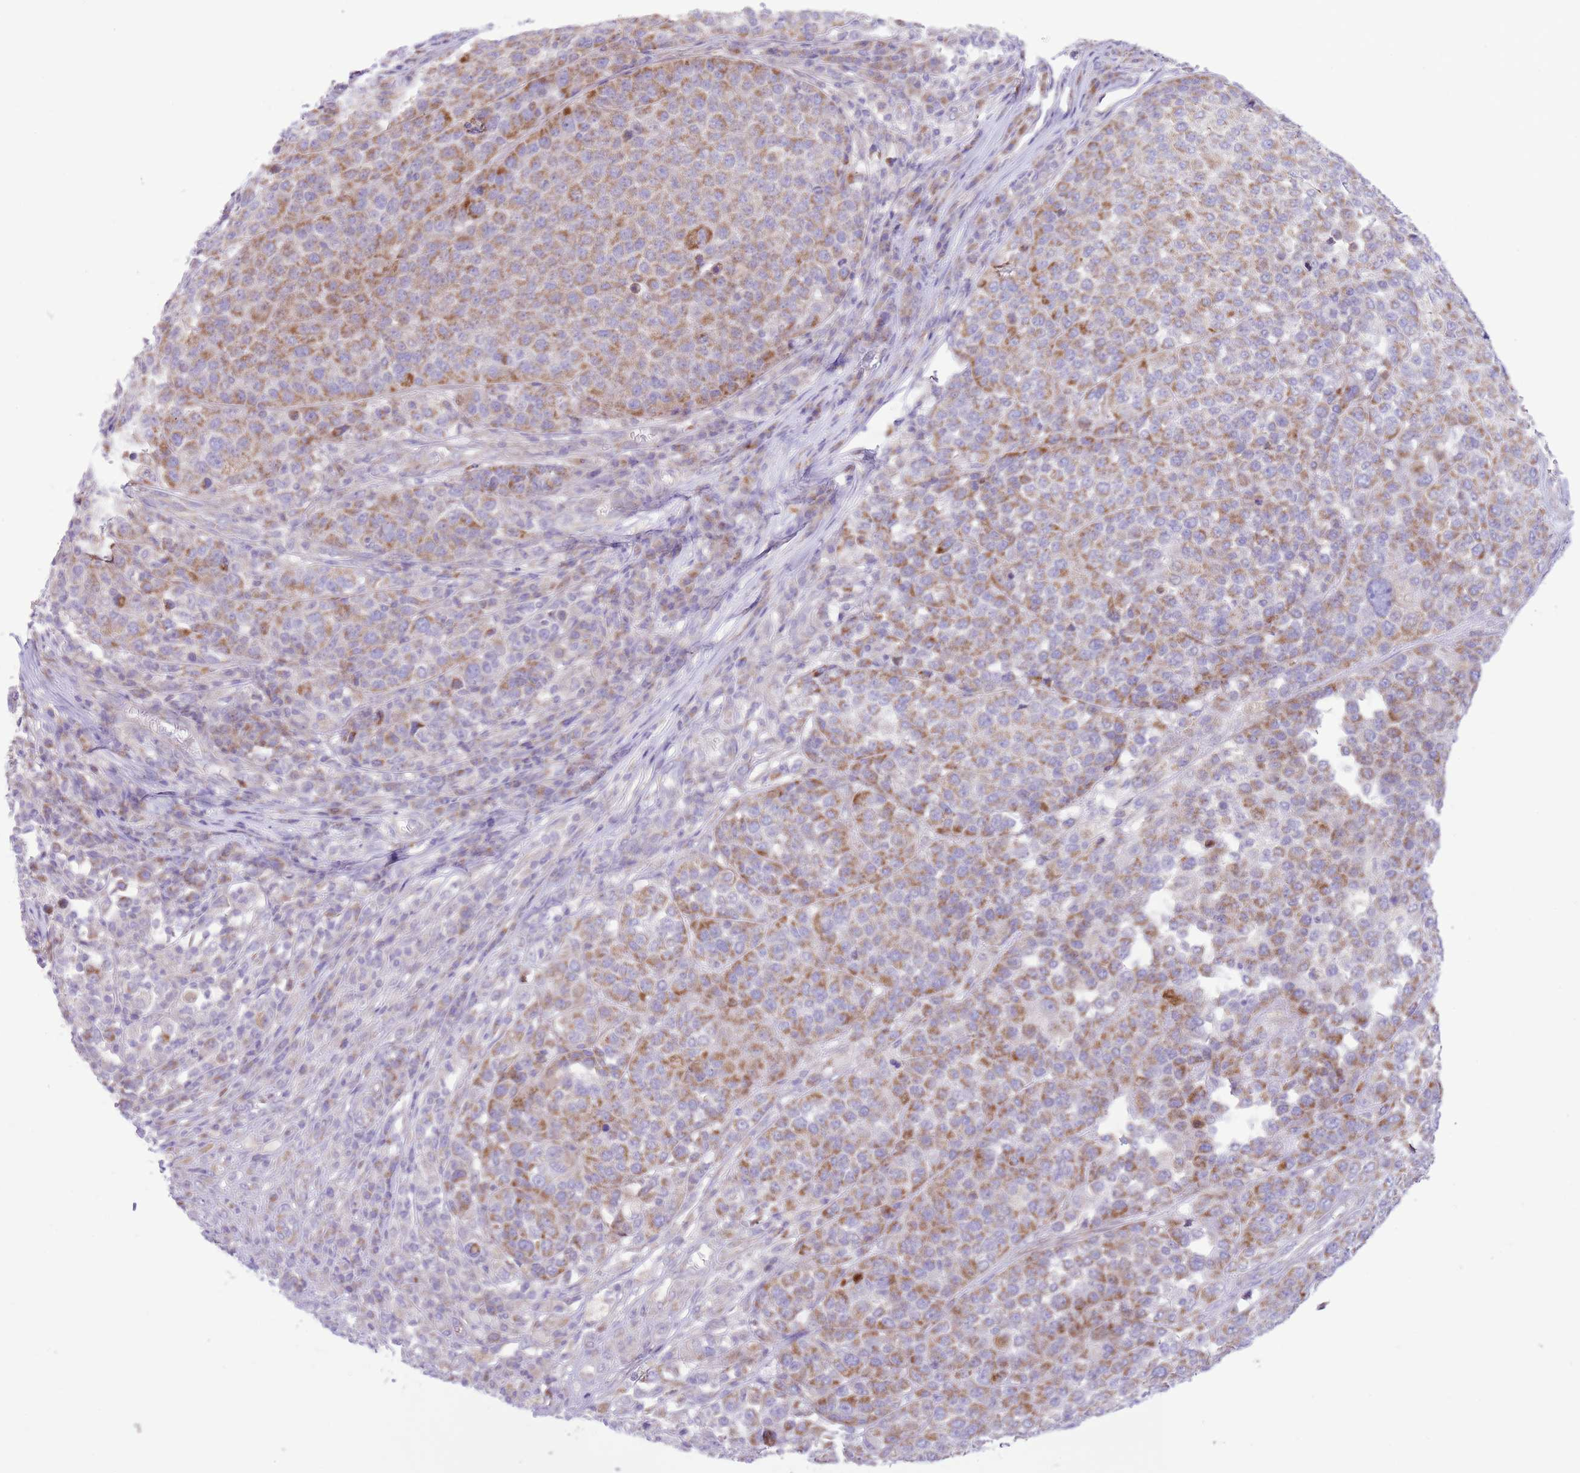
{"staining": {"intensity": "moderate", "quantity": ">75%", "location": "cytoplasmic/membranous"}, "tissue": "melanoma", "cell_type": "Tumor cells", "image_type": "cancer", "snomed": [{"axis": "morphology", "description": "Malignant melanoma, Metastatic site"}, {"axis": "topography", "description": "Lymph node"}], "caption": "The image shows immunohistochemical staining of melanoma. There is moderate cytoplasmic/membranous staining is identified in approximately >75% of tumor cells.", "gene": "OAZ2", "patient": {"sex": "male", "age": 44}}